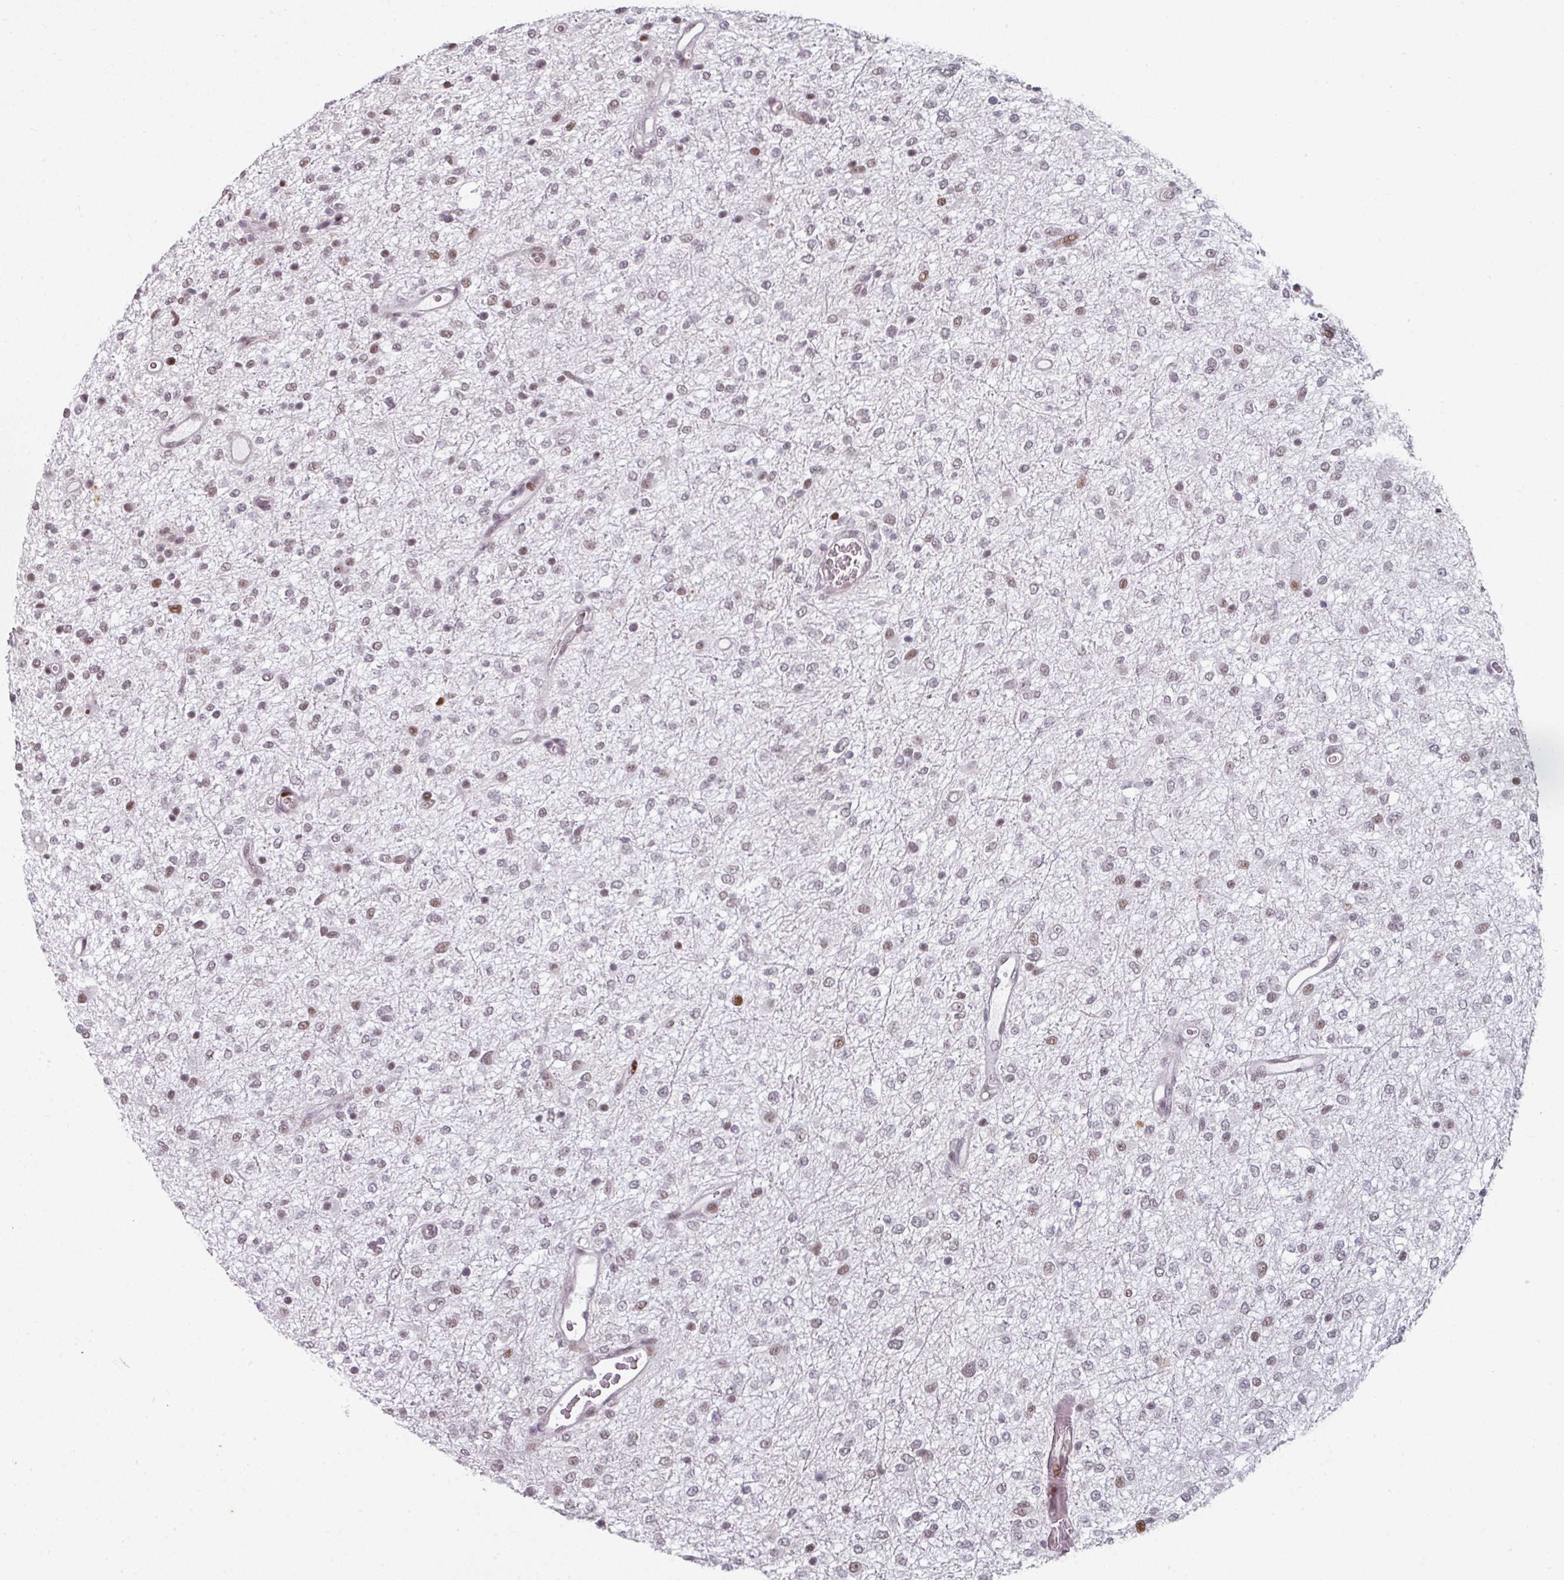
{"staining": {"intensity": "weak", "quantity": "25%-75%", "location": "nuclear"}, "tissue": "glioma", "cell_type": "Tumor cells", "image_type": "cancer", "snomed": [{"axis": "morphology", "description": "Glioma, malignant, Low grade"}, {"axis": "topography", "description": "Cerebellum"}], "caption": "Tumor cells display low levels of weak nuclear staining in approximately 25%-75% of cells in low-grade glioma (malignant).", "gene": "SF3B5", "patient": {"sex": "female", "age": 5}}